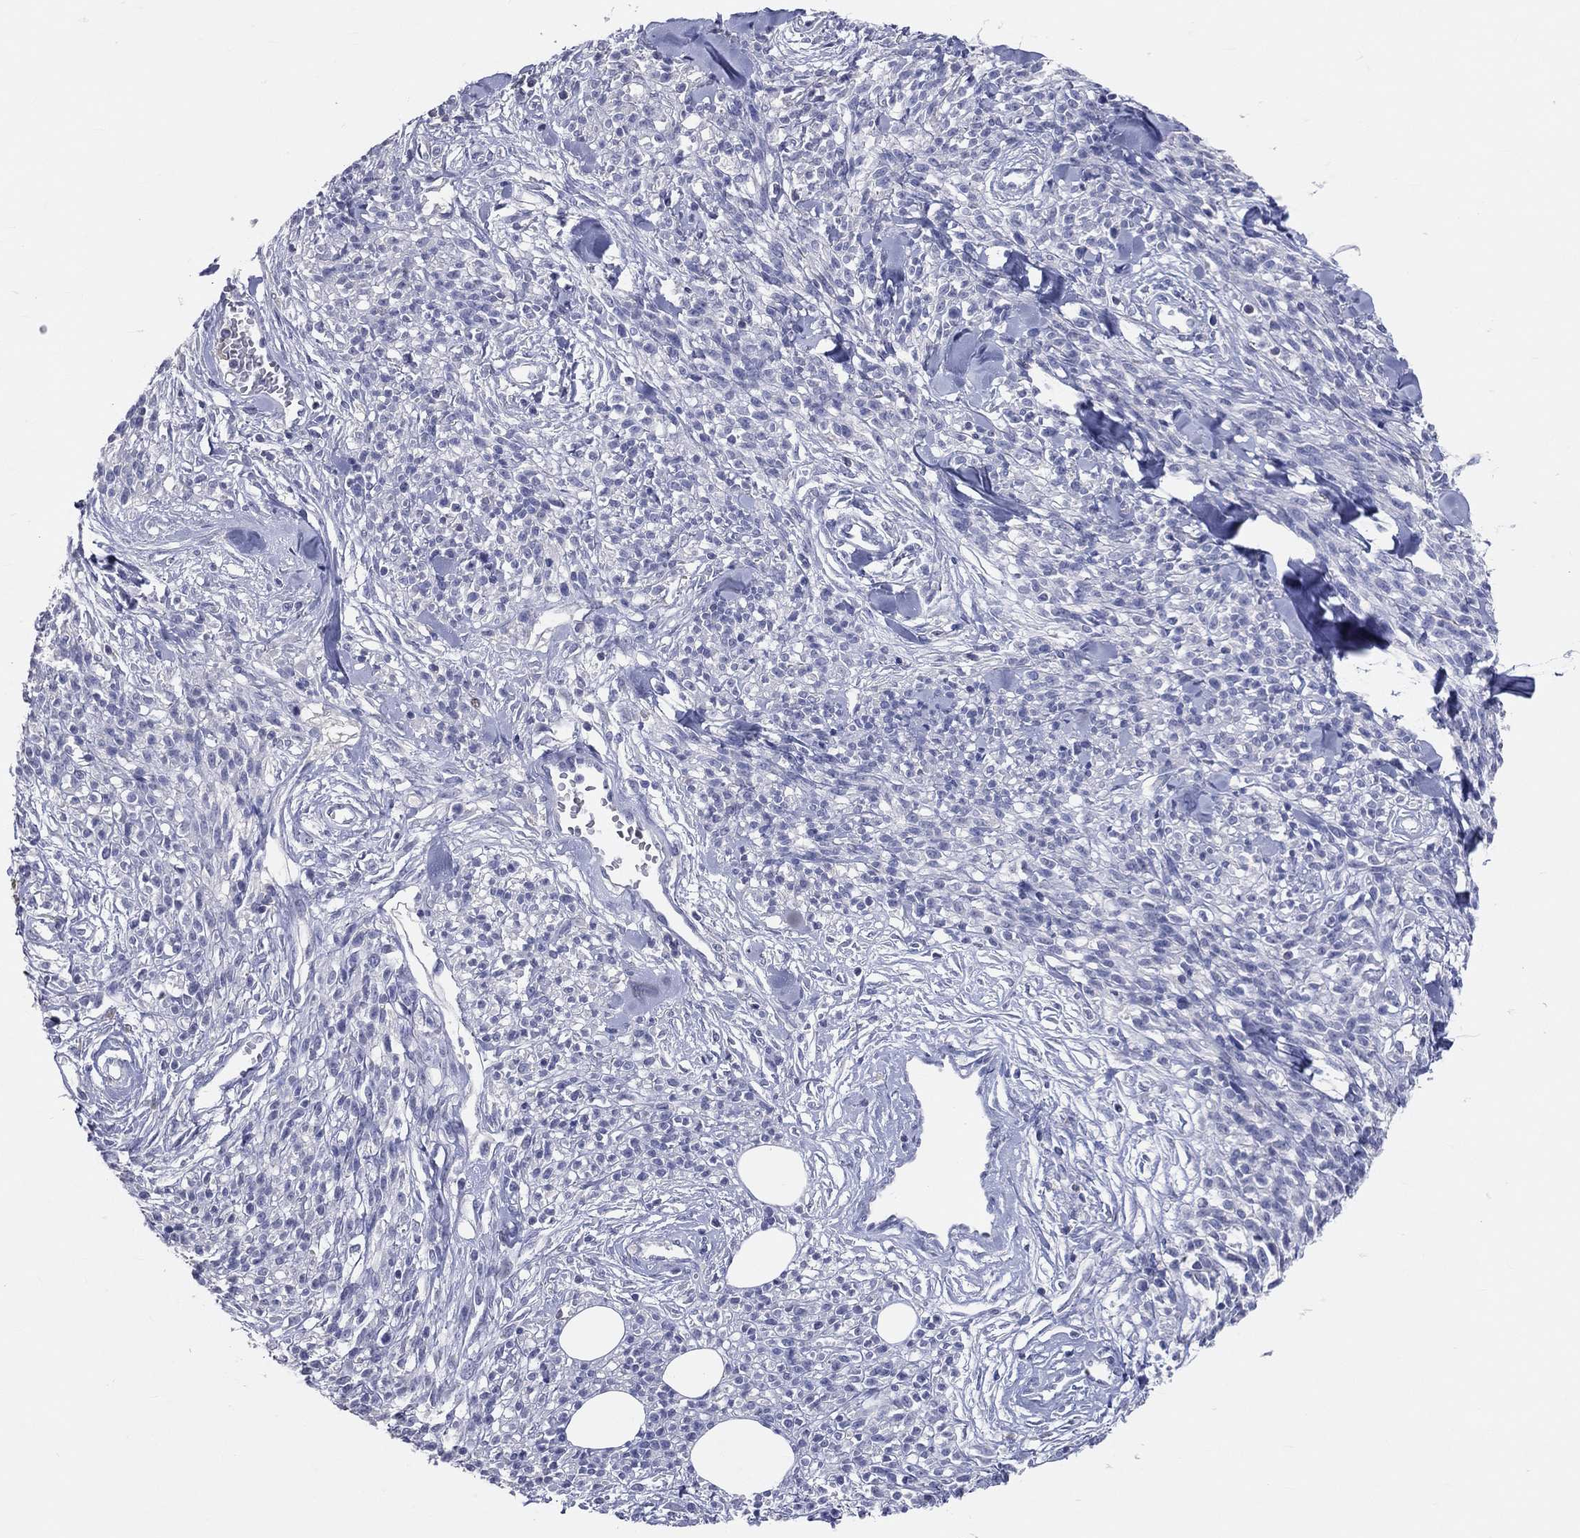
{"staining": {"intensity": "negative", "quantity": "none", "location": "none"}, "tissue": "melanoma", "cell_type": "Tumor cells", "image_type": "cancer", "snomed": [{"axis": "morphology", "description": "Malignant melanoma, NOS"}, {"axis": "topography", "description": "Skin"}, {"axis": "topography", "description": "Skin of trunk"}], "caption": "There is no significant expression in tumor cells of melanoma. (Brightfield microscopy of DAB (3,3'-diaminobenzidine) IHC at high magnification).", "gene": "LAT", "patient": {"sex": "male", "age": 74}}